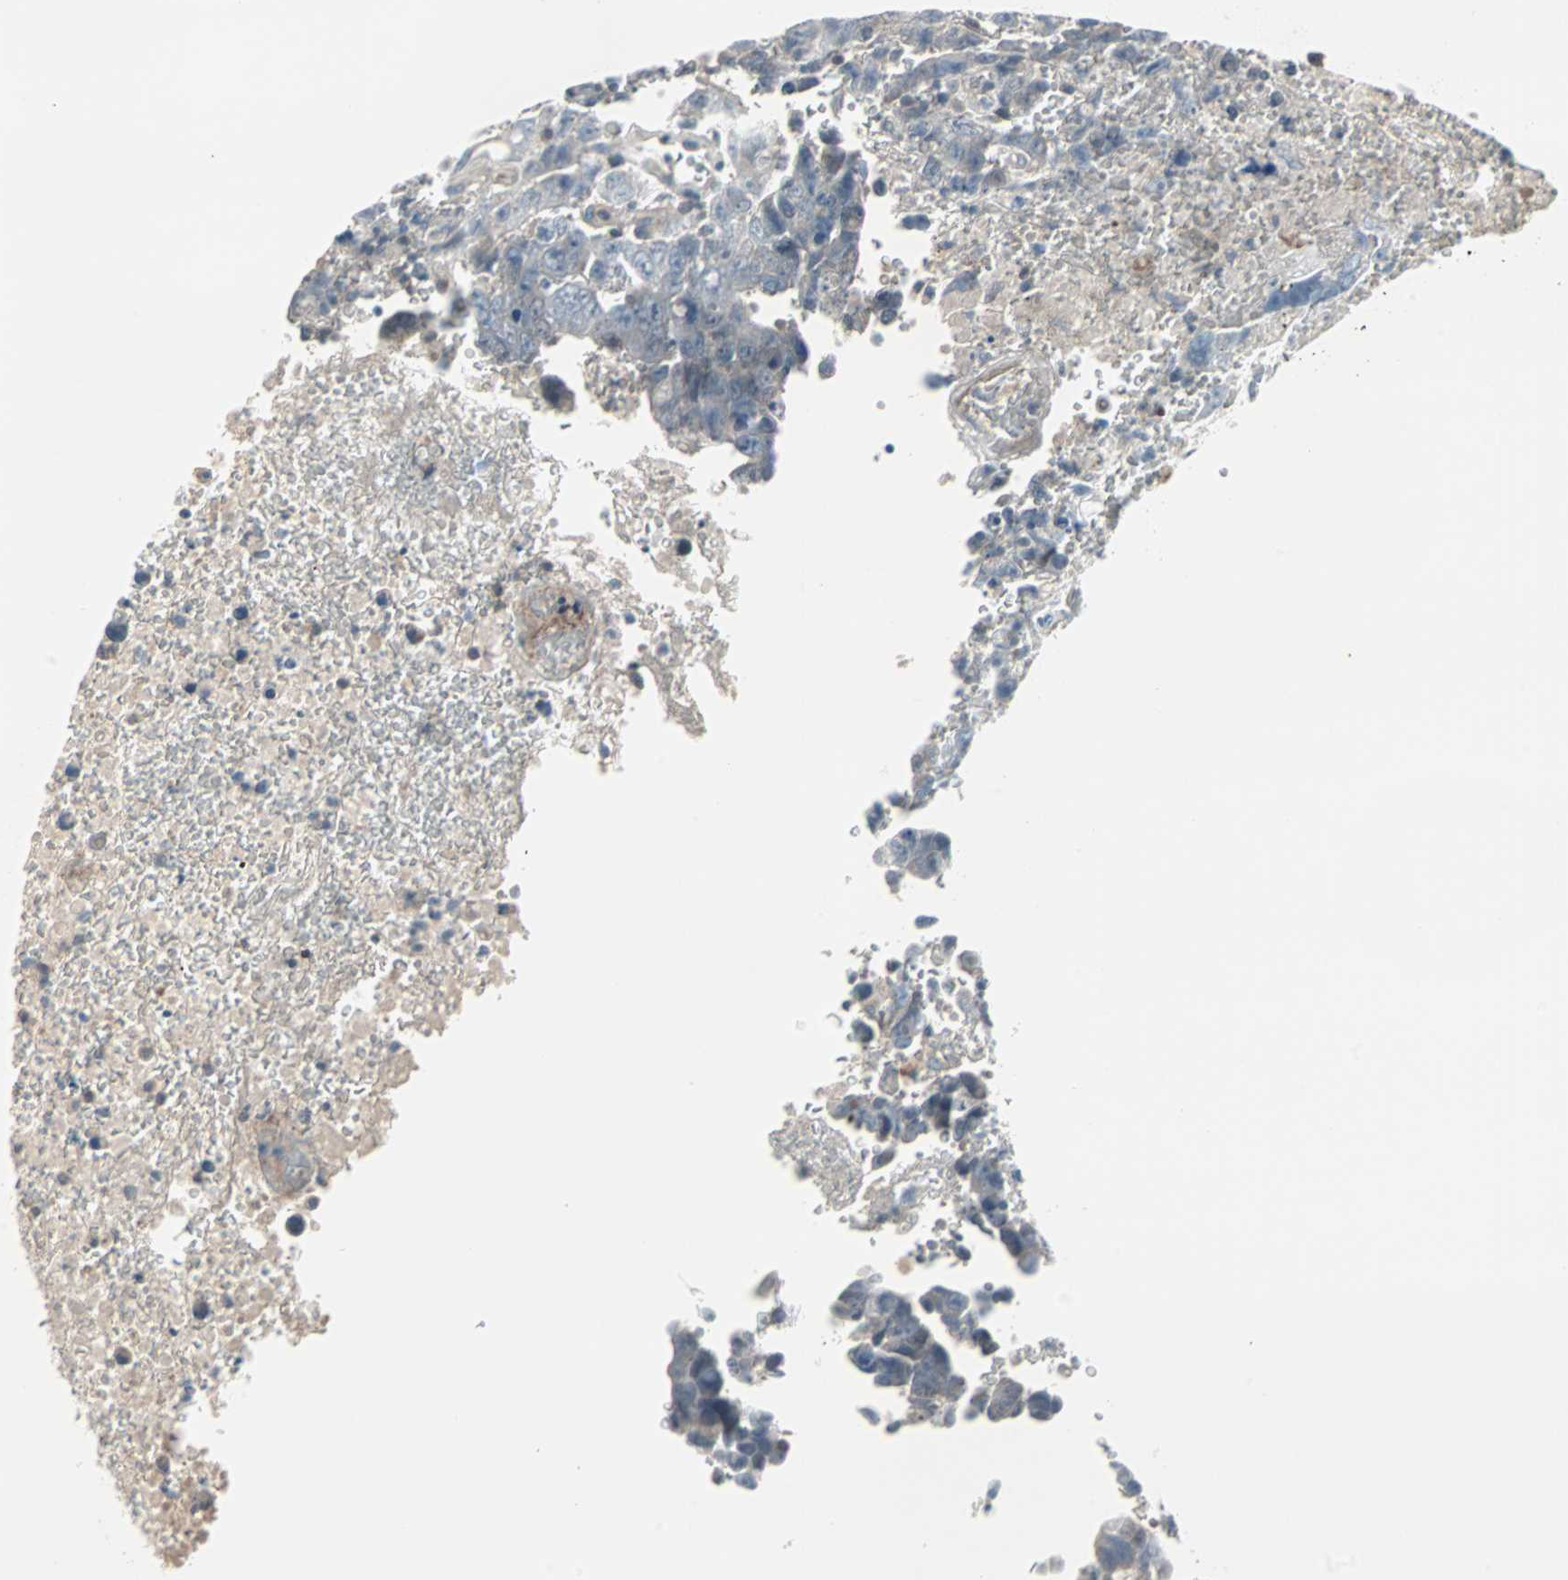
{"staining": {"intensity": "weak", "quantity": "25%-75%", "location": "cytoplasmic/membranous"}, "tissue": "testis cancer", "cell_type": "Tumor cells", "image_type": "cancer", "snomed": [{"axis": "morphology", "description": "Carcinoma, Embryonal, NOS"}, {"axis": "topography", "description": "Testis"}], "caption": "Embryonal carcinoma (testis) stained for a protein demonstrates weak cytoplasmic/membranous positivity in tumor cells.", "gene": "ZSCAN32", "patient": {"sex": "male", "age": 28}}